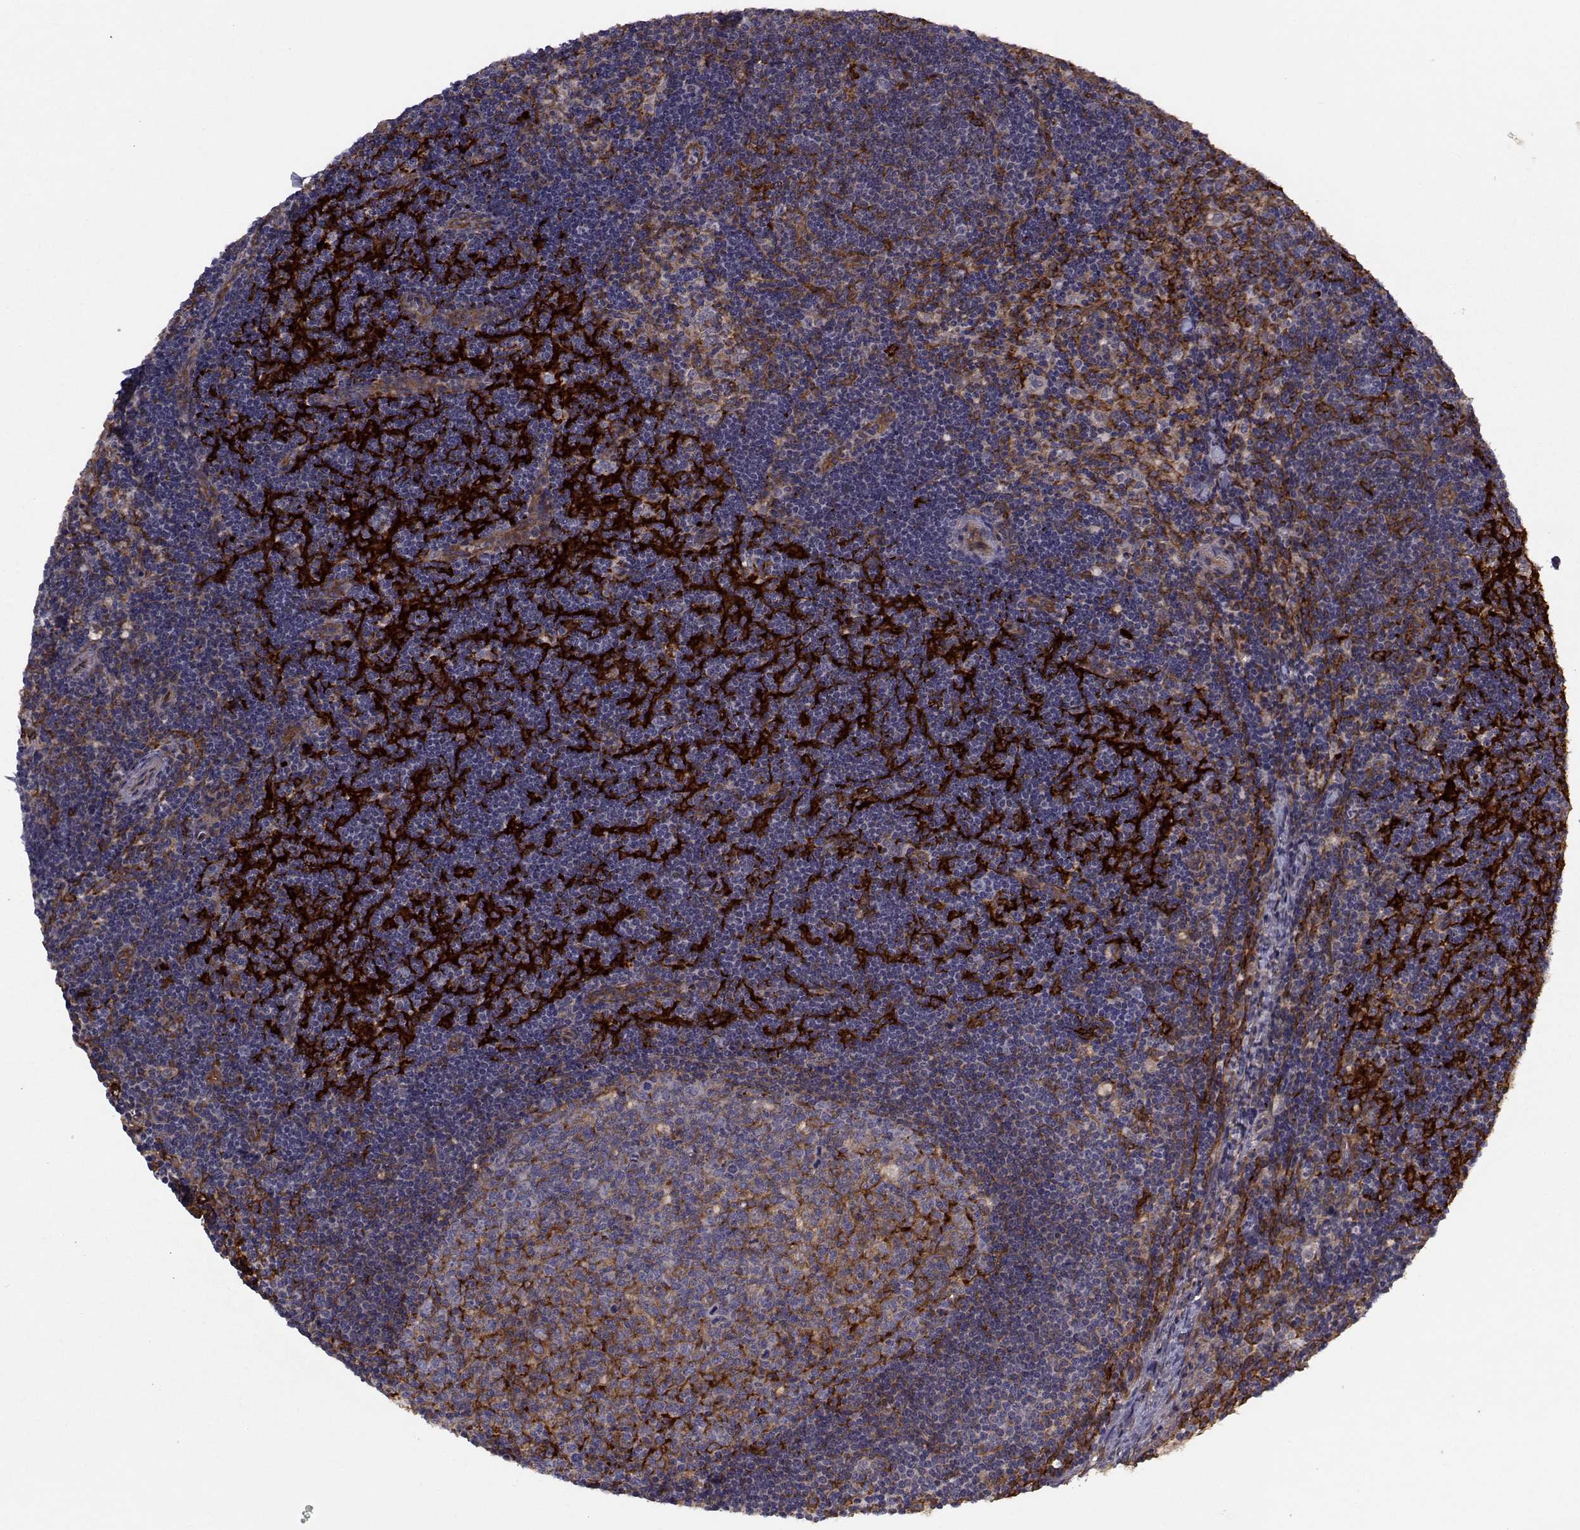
{"staining": {"intensity": "strong", "quantity": "<25%", "location": "cytoplasmic/membranous"}, "tissue": "lymph node", "cell_type": "Germinal center cells", "image_type": "normal", "snomed": [{"axis": "morphology", "description": "Normal tissue, NOS"}, {"axis": "topography", "description": "Lymph node"}], "caption": "Immunohistochemical staining of normal human lymph node shows <25% levels of strong cytoplasmic/membranous protein staining in about <25% of germinal center cells. (Stains: DAB in brown, nuclei in blue, Microscopy: brightfield microscopy at high magnification).", "gene": "TRIP10", "patient": {"sex": "female", "age": 34}}